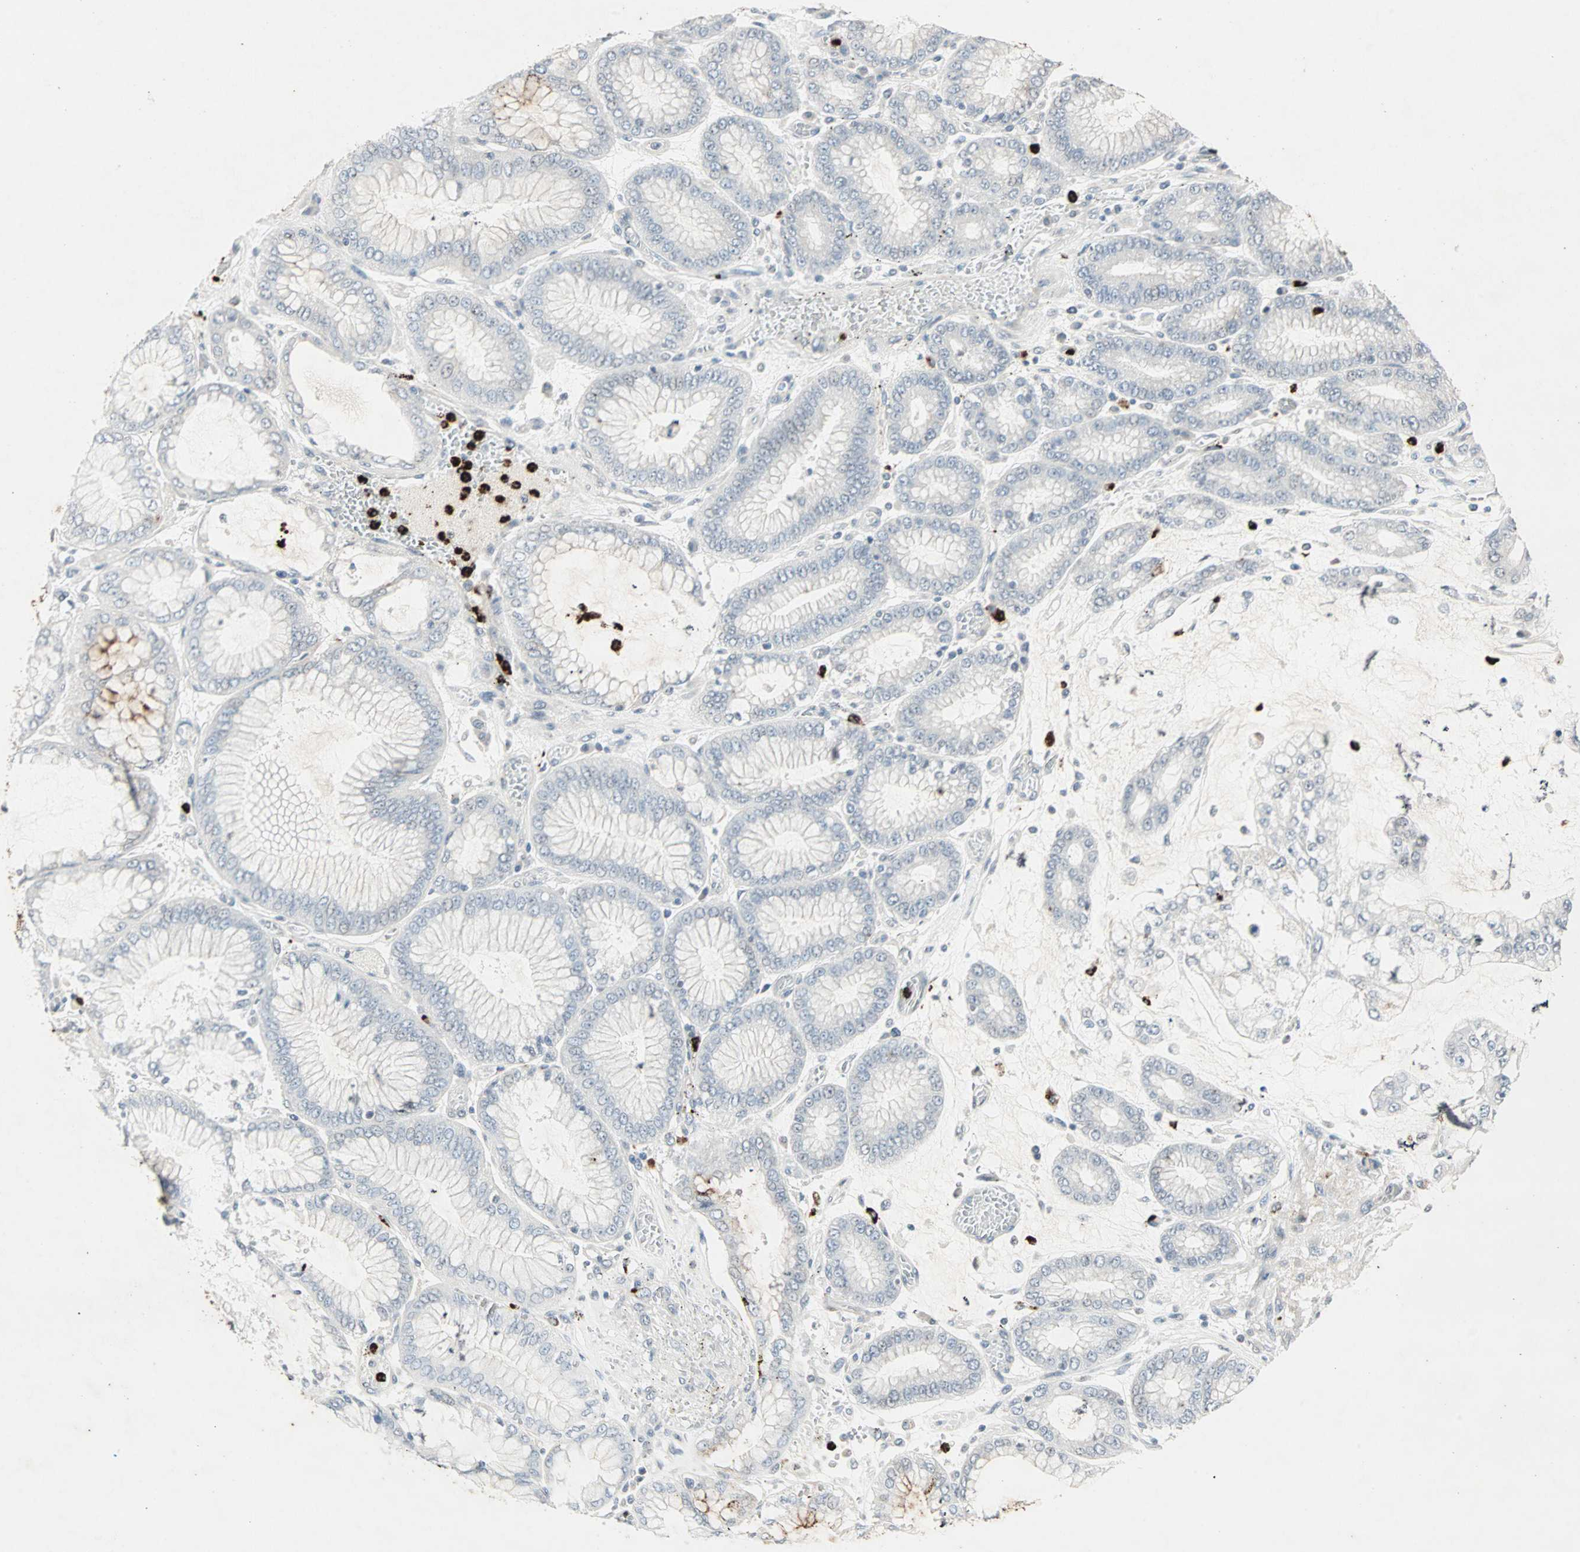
{"staining": {"intensity": "negative", "quantity": "none", "location": "none"}, "tissue": "stomach cancer", "cell_type": "Tumor cells", "image_type": "cancer", "snomed": [{"axis": "morphology", "description": "Normal tissue, NOS"}, {"axis": "morphology", "description": "Adenocarcinoma, NOS"}, {"axis": "topography", "description": "Stomach, upper"}, {"axis": "topography", "description": "Stomach"}], "caption": "IHC of human stomach adenocarcinoma demonstrates no expression in tumor cells.", "gene": "CEACAM6", "patient": {"sex": "male", "age": 76}}